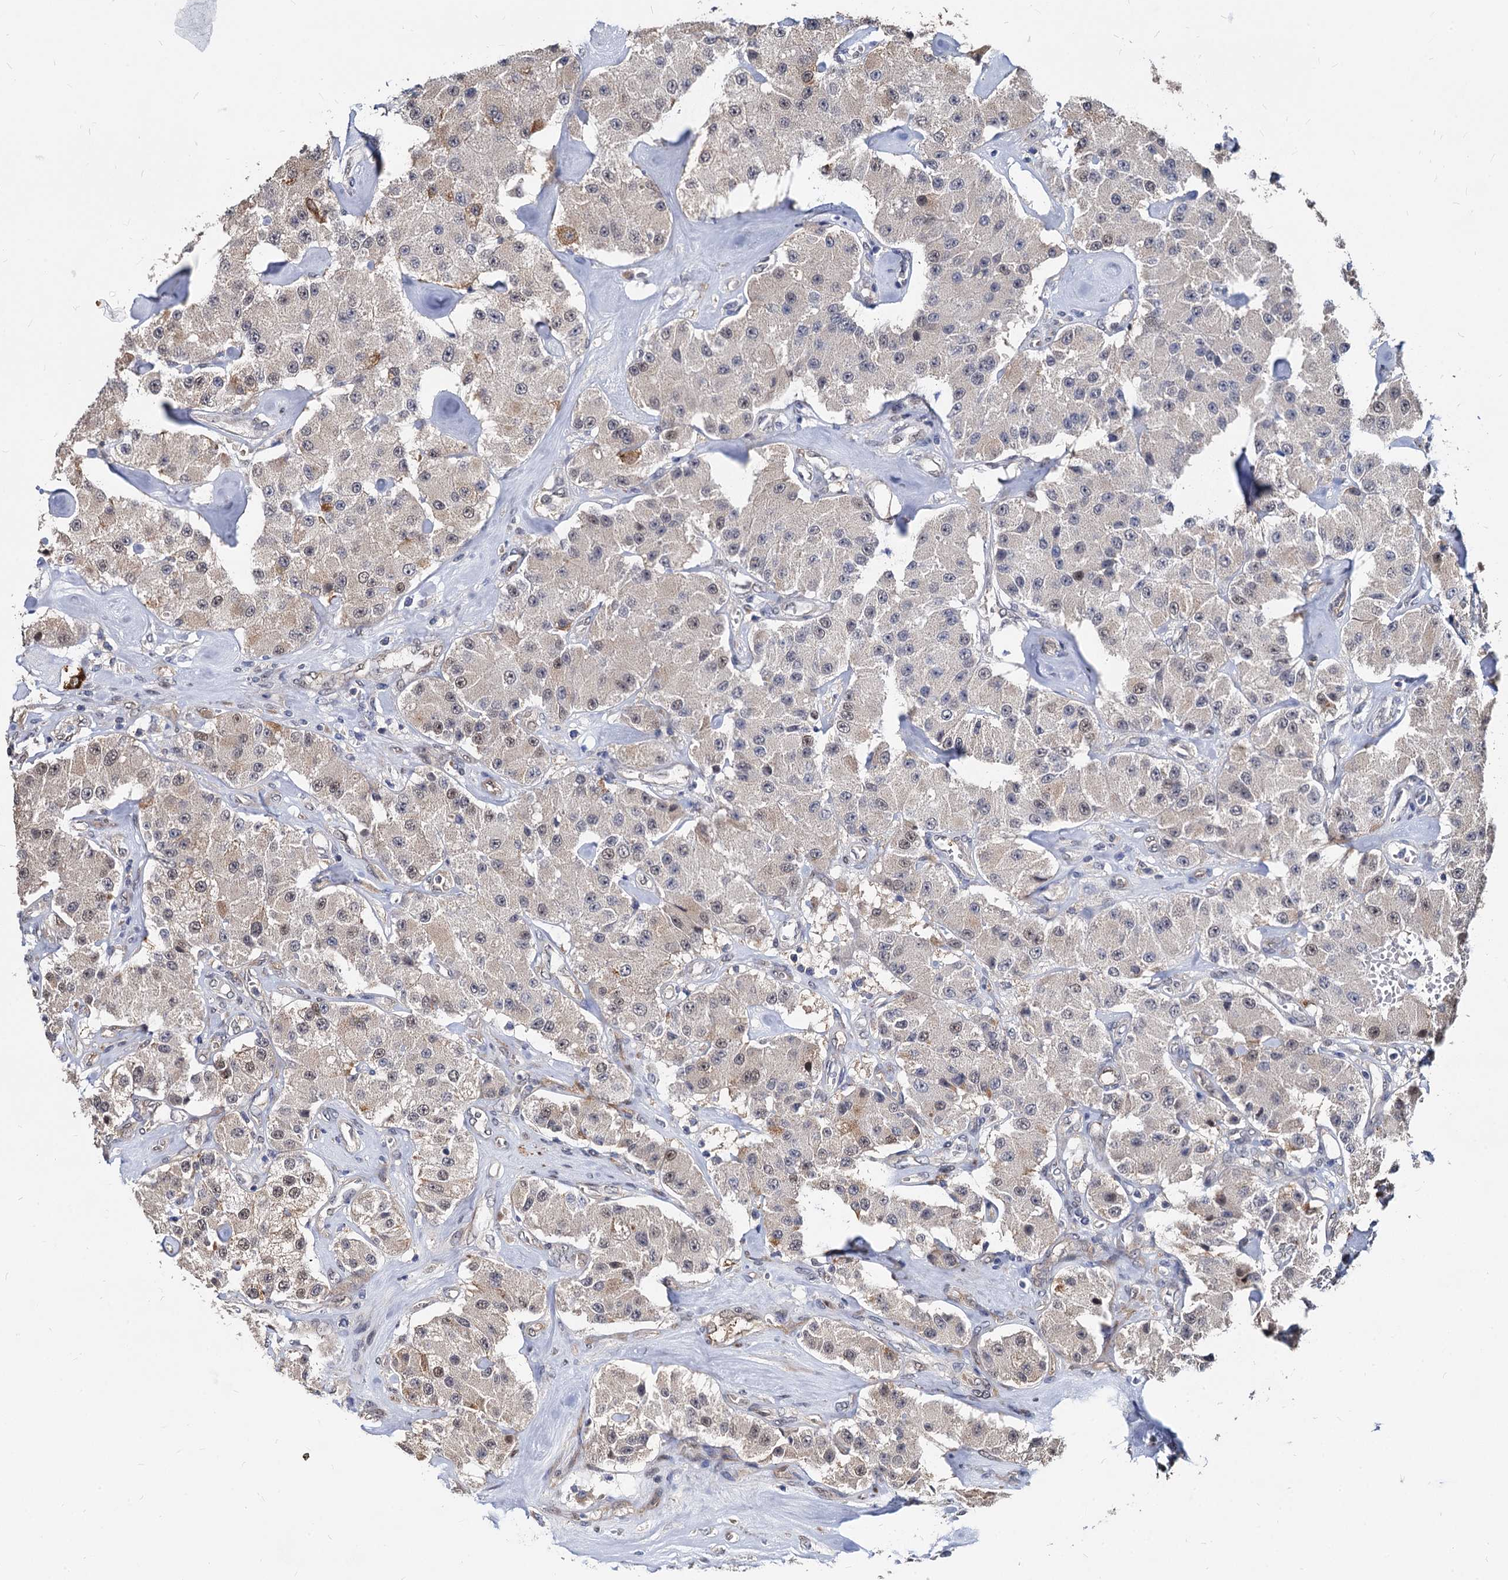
{"staining": {"intensity": "weak", "quantity": "25%-75%", "location": "nuclear"}, "tissue": "carcinoid", "cell_type": "Tumor cells", "image_type": "cancer", "snomed": [{"axis": "morphology", "description": "Carcinoid, malignant, NOS"}, {"axis": "topography", "description": "Pancreas"}], "caption": "Immunohistochemical staining of malignant carcinoid shows weak nuclear protein staining in about 25%-75% of tumor cells.", "gene": "PSMD4", "patient": {"sex": "male", "age": 41}}